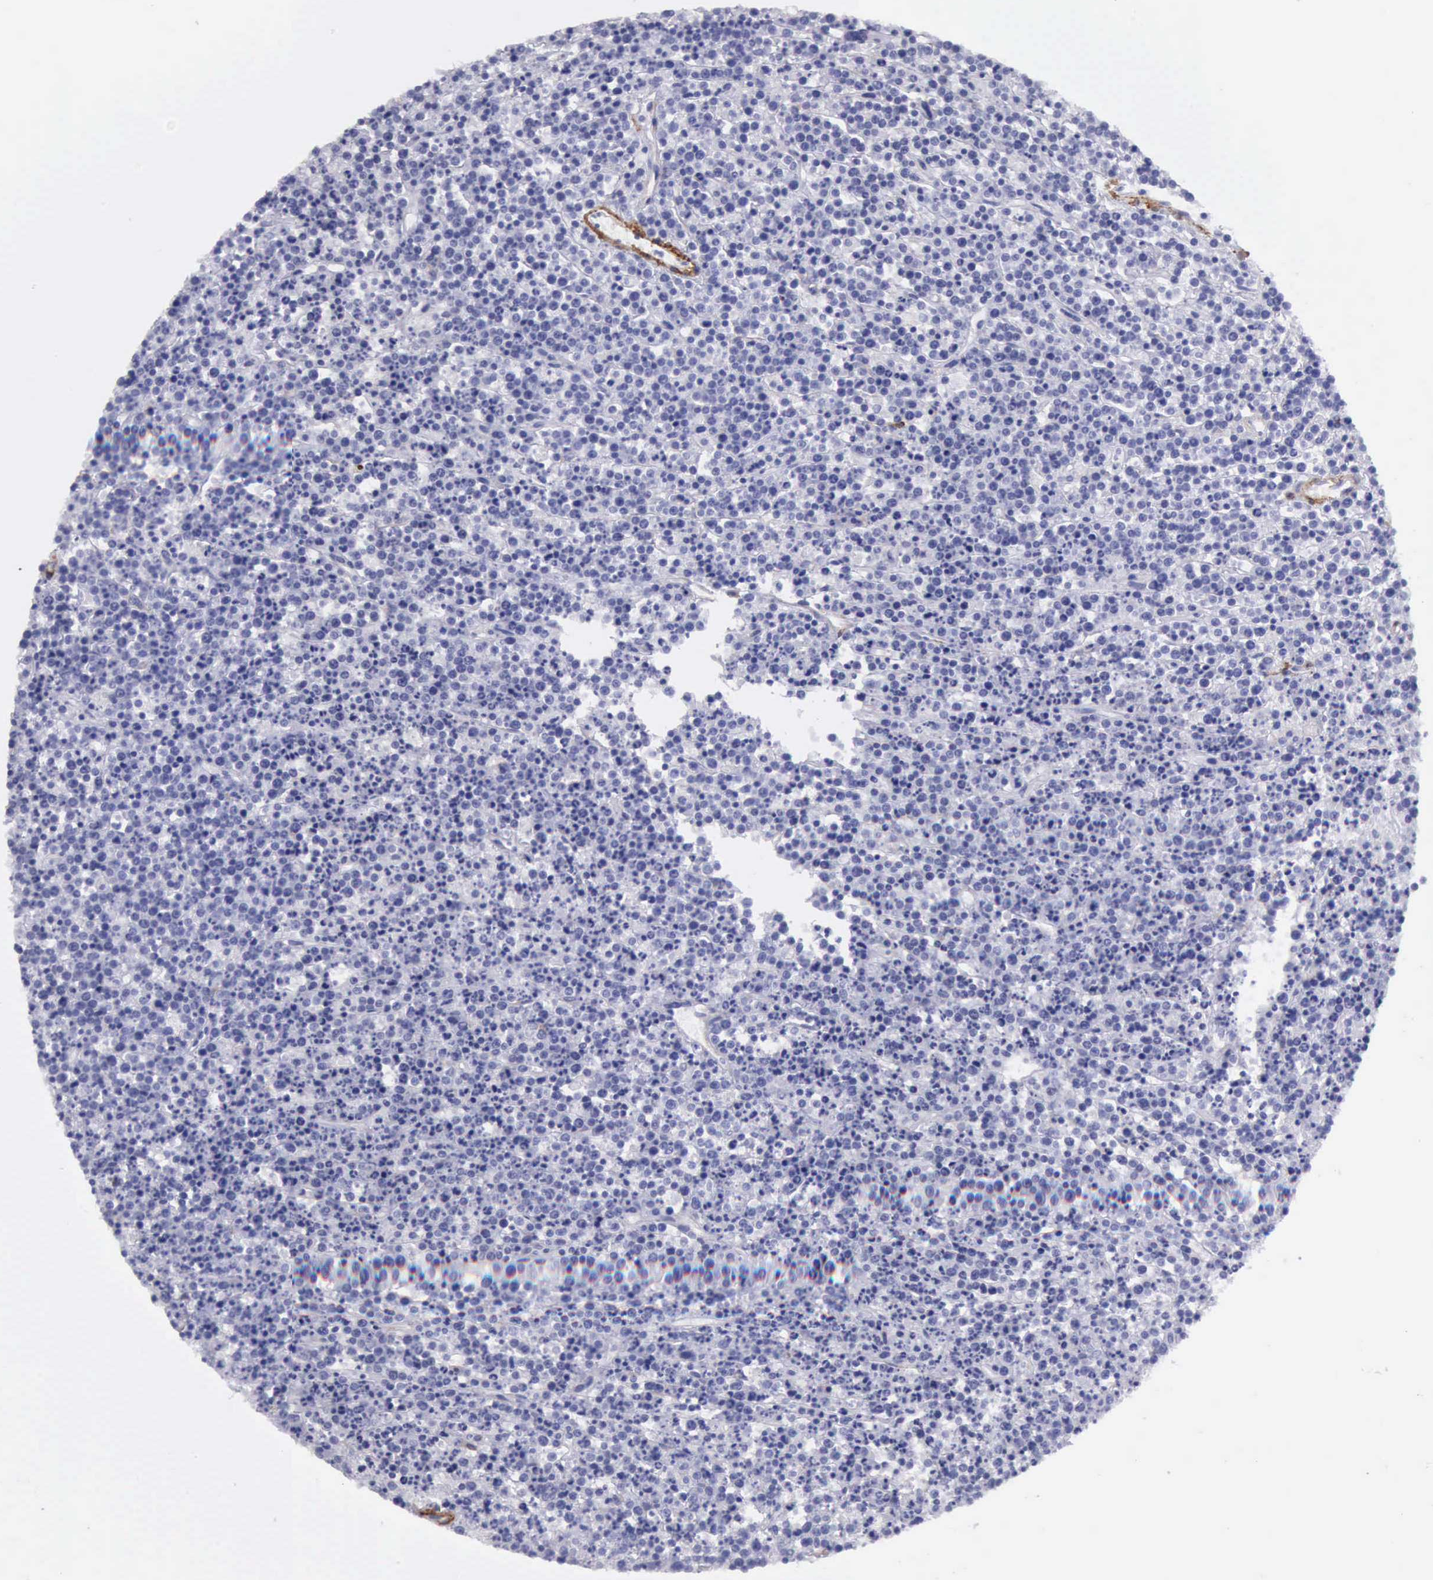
{"staining": {"intensity": "negative", "quantity": "none", "location": "none"}, "tissue": "lymphoma", "cell_type": "Tumor cells", "image_type": "cancer", "snomed": [{"axis": "morphology", "description": "Malignant lymphoma, non-Hodgkin's type, High grade"}, {"axis": "topography", "description": "Ovary"}], "caption": "Human lymphoma stained for a protein using IHC reveals no expression in tumor cells.", "gene": "AOC3", "patient": {"sex": "female", "age": 56}}